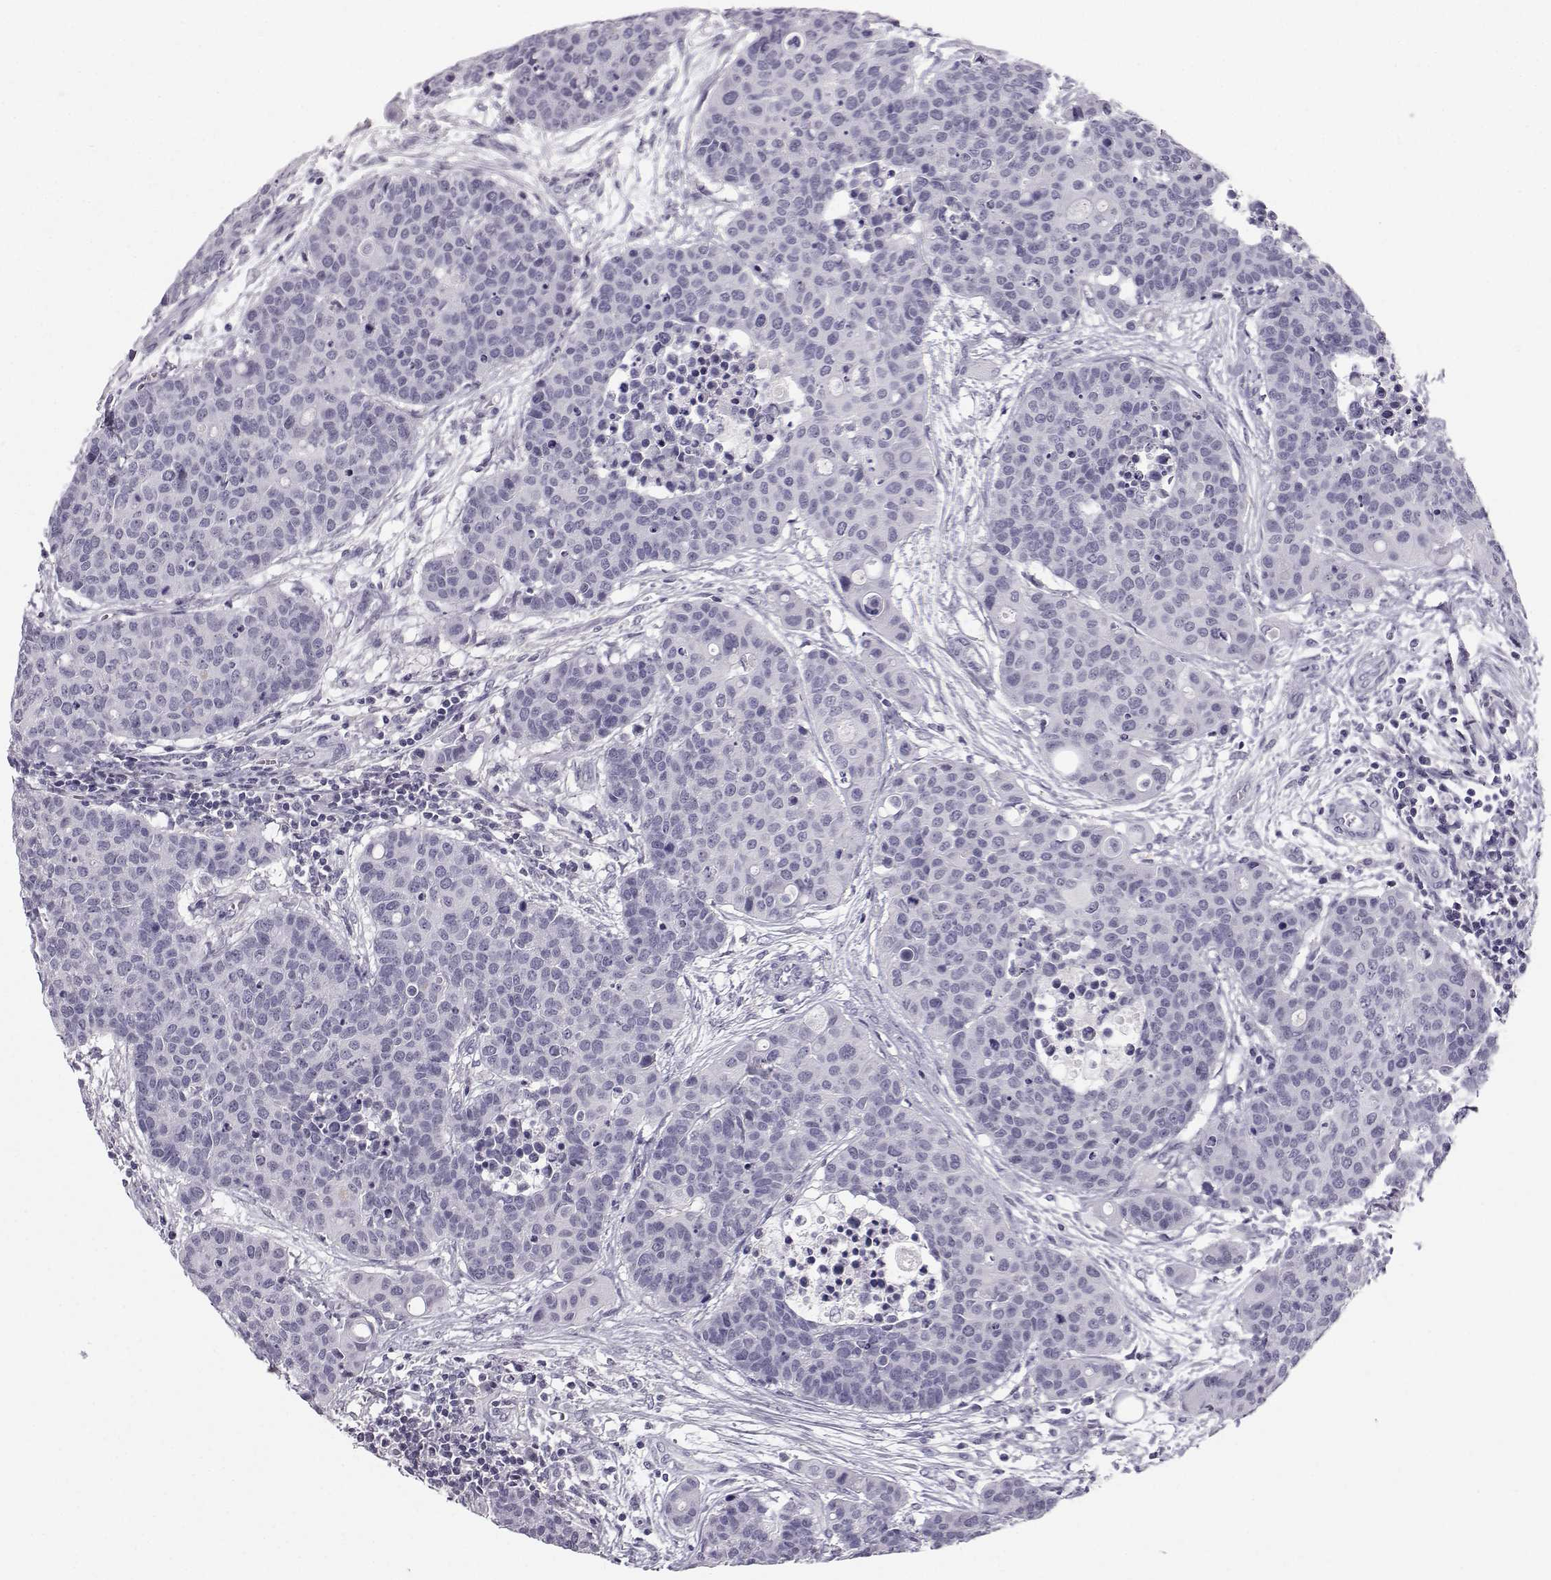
{"staining": {"intensity": "negative", "quantity": "none", "location": "none"}, "tissue": "carcinoid", "cell_type": "Tumor cells", "image_type": "cancer", "snomed": [{"axis": "morphology", "description": "Carcinoid, malignant, NOS"}, {"axis": "topography", "description": "Colon"}], "caption": "DAB immunohistochemical staining of human carcinoid (malignant) reveals no significant positivity in tumor cells.", "gene": "SPDYE4", "patient": {"sex": "male", "age": 81}}